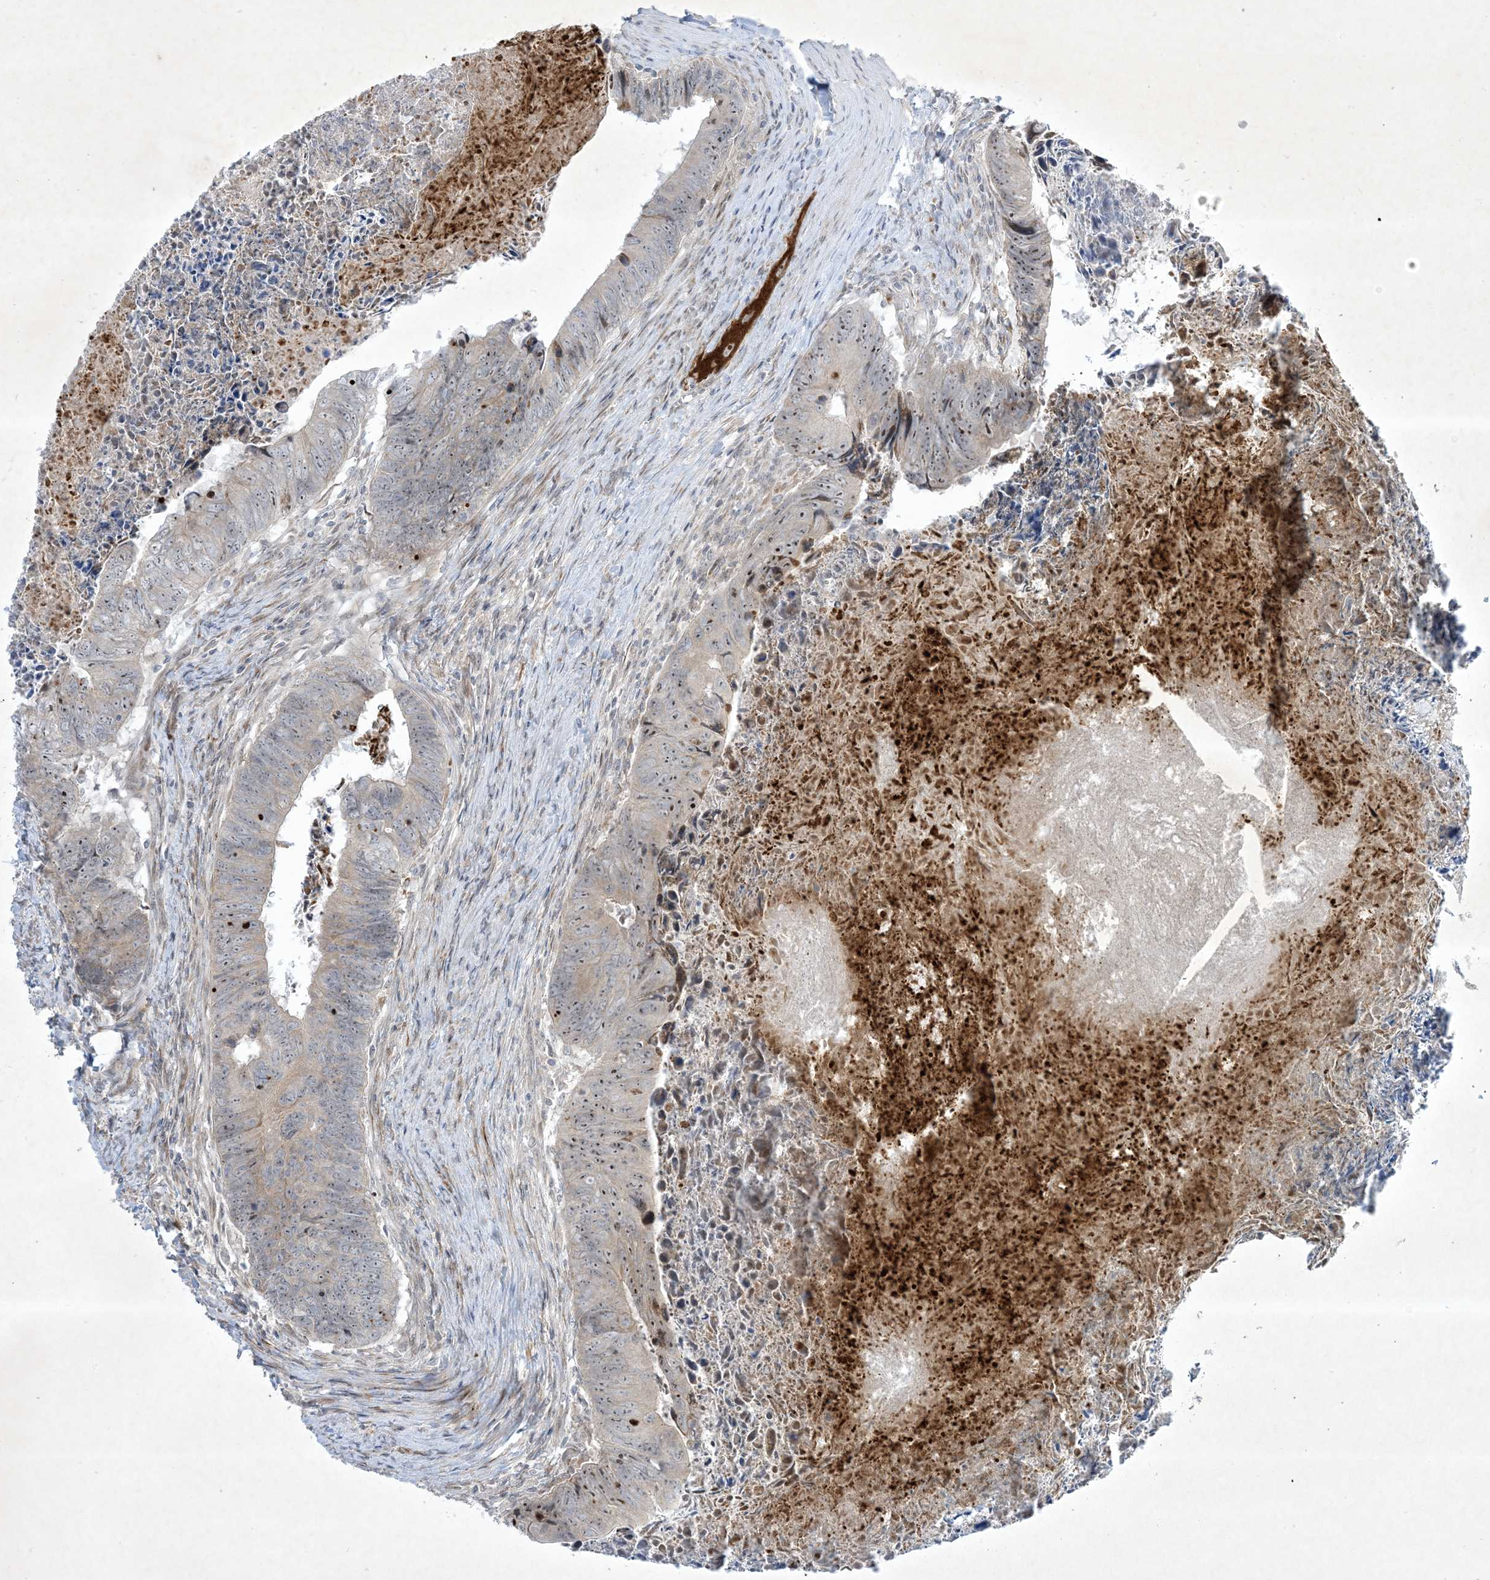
{"staining": {"intensity": "moderate", "quantity": "<25%", "location": "nuclear"}, "tissue": "colorectal cancer", "cell_type": "Tumor cells", "image_type": "cancer", "snomed": [{"axis": "morphology", "description": "Adenocarcinoma, NOS"}, {"axis": "topography", "description": "Colon"}], "caption": "This image displays IHC staining of adenocarcinoma (colorectal), with low moderate nuclear staining in approximately <25% of tumor cells.", "gene": "SOGA3", "patient": {"sex": "female", "age": 67}}